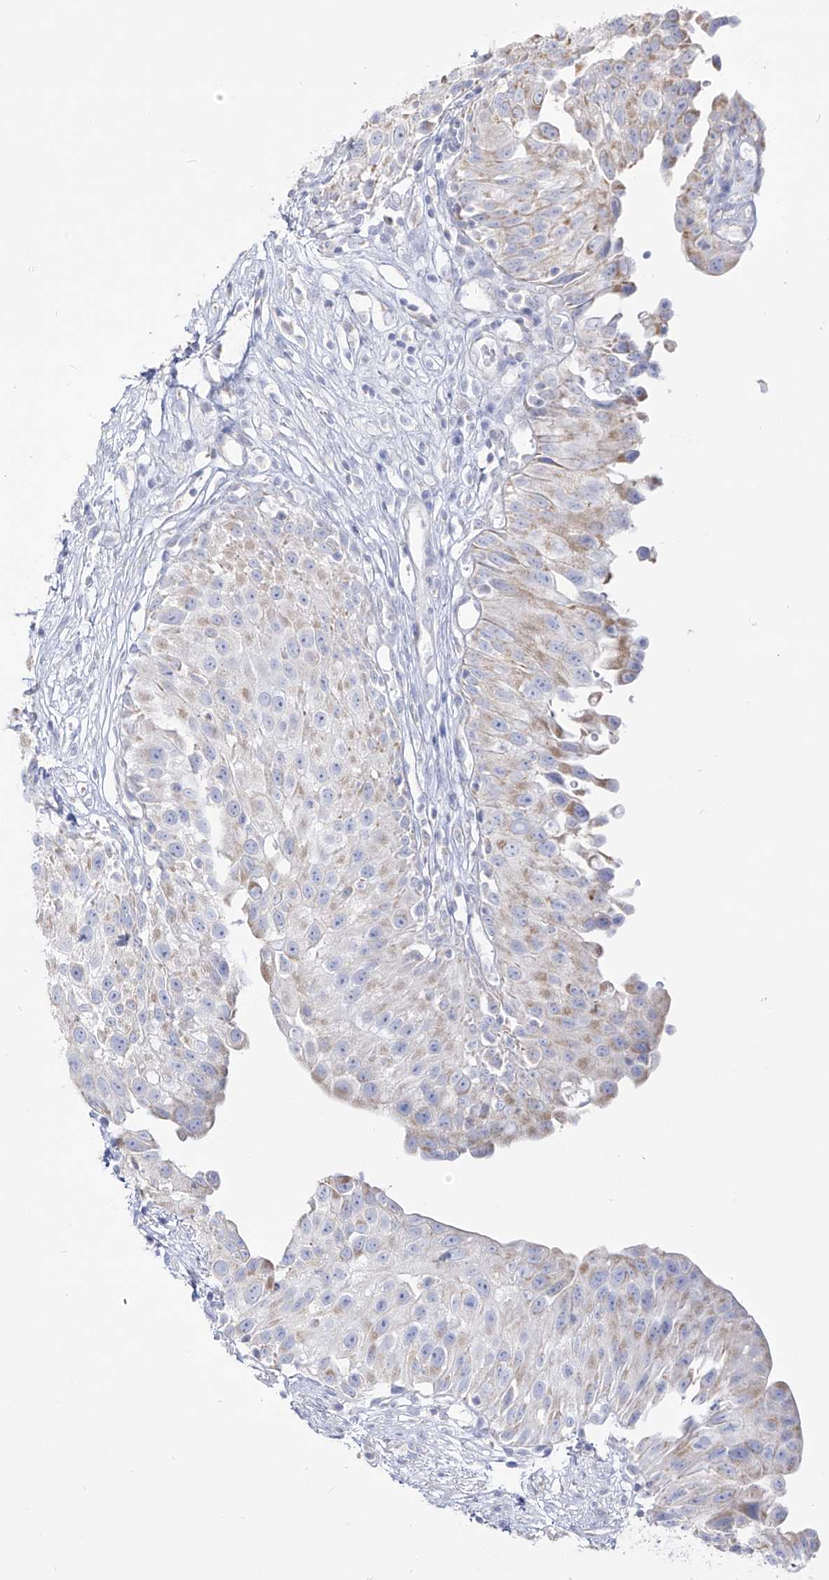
{"staining": {"intensity": "weak", "quantity": "<25%", "location": "cytoplasmic/membranous"}, "tissue": "urinary bladder", "cell_type": "Urothelial cells", "image_type": "normal", "snomed": [{"axis": "morphology", "description": "Normal tissue, NOS"}, {"axis": "topography", "description": "Urinary bladder"}], "caption": "Immunohistochemistry of normal urinary bladder shows no expression in urothelial cells. (DAB immunohistochemistry, high magnification).", "gene": "RCHY1", "patient": {"sex": "male", "age": 51}}